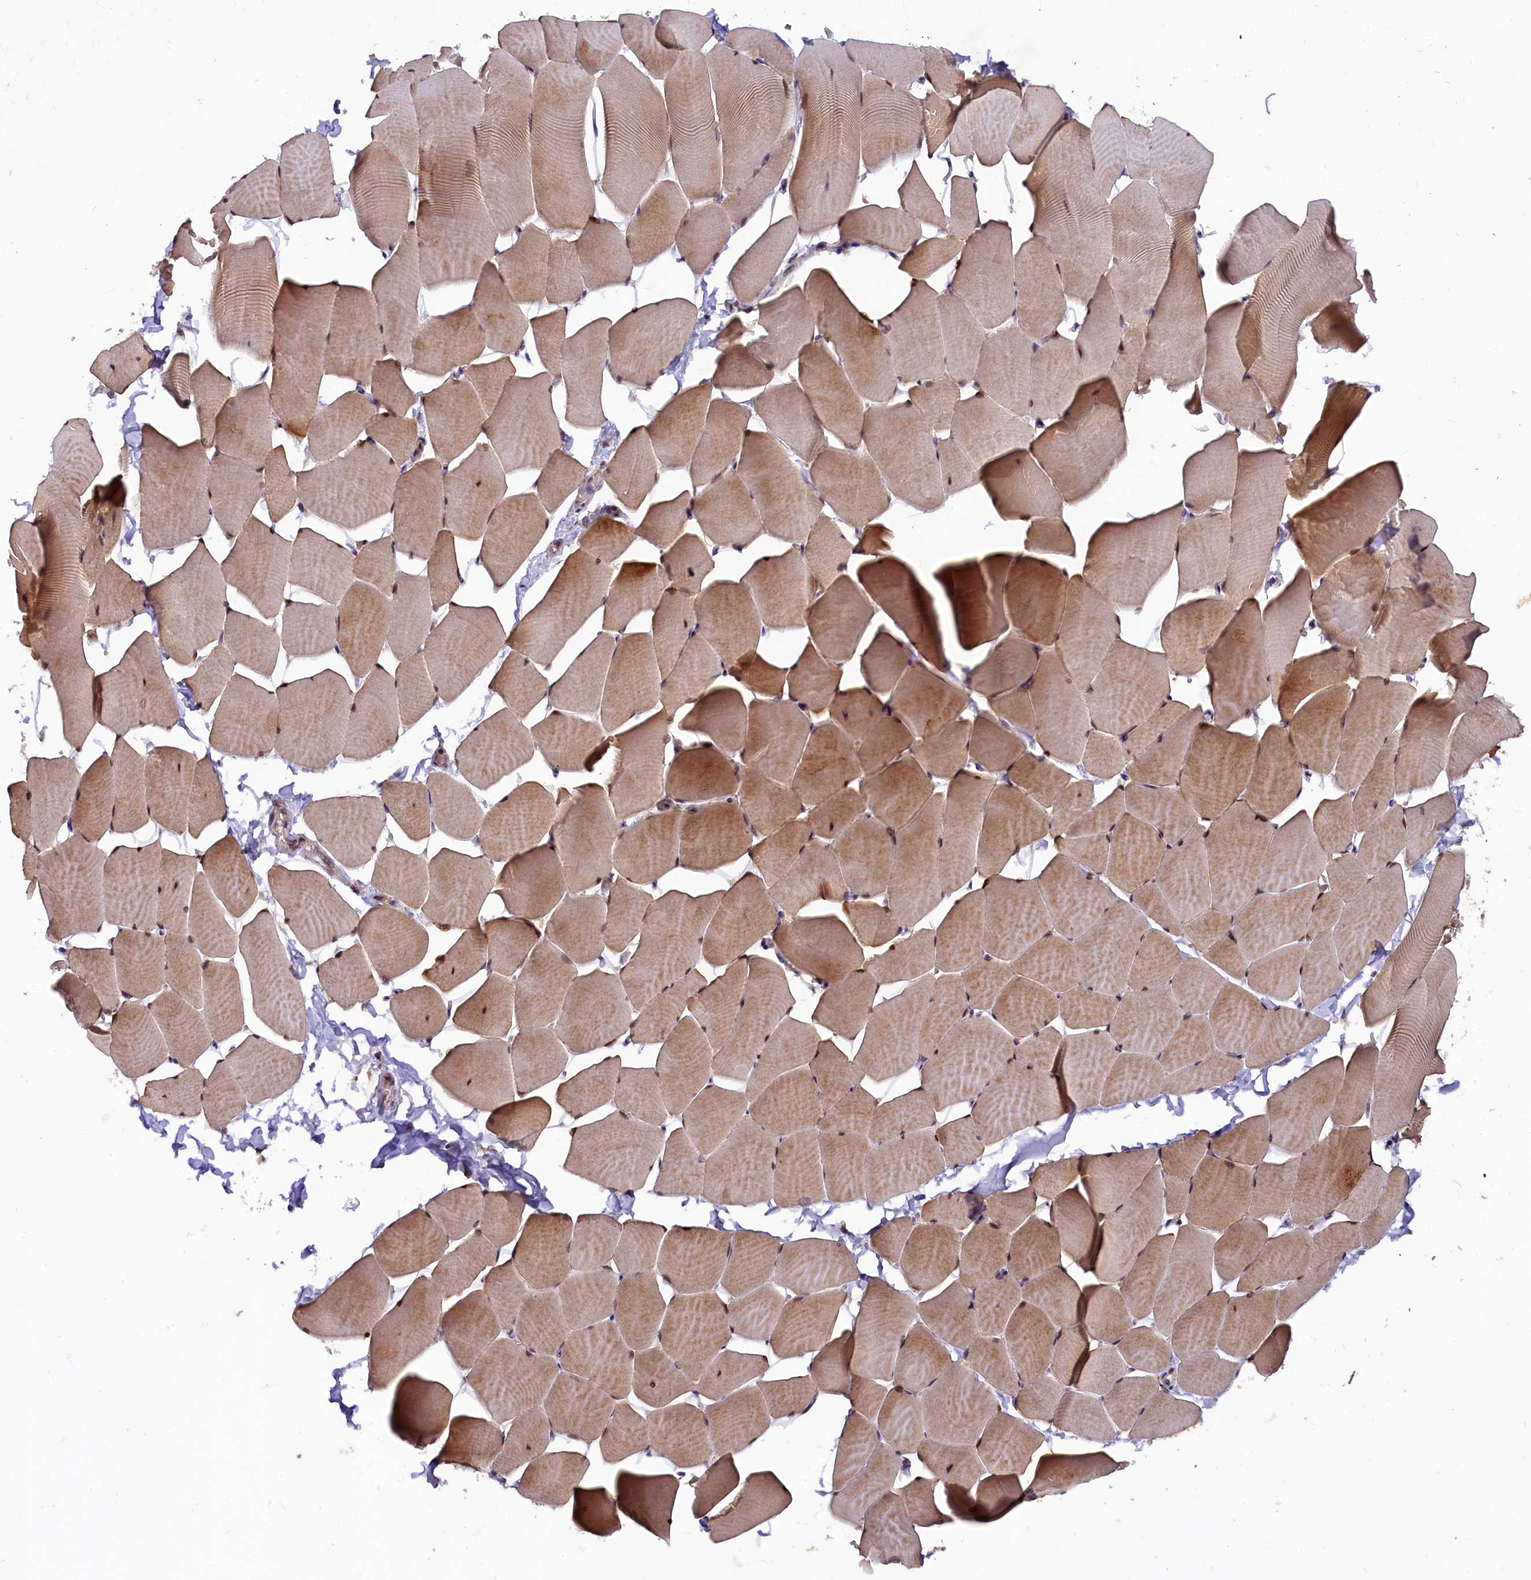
{"staining": {"intensity": "moderate", "quantity": "25%-75%", "location": "cytoplasmic/membranous,nuclear"}, "tissue": "skeletal muscle", "cell_type": "Myocytes", "image_type": "normal", "snomed": [{"axis": "morphology", "description": "Normal tissue, NOS"}, {"axis": "topography", "description": "Skeletal muscle"}], "caption": "Approximately 25%-75% of myocytes in unremarkable human skeletal muscle show moderate cytoplasmic/membranous,nuclear protein expression as visualized by brown immunohistochemical staining.", "gene": "DOHH", "patient": {"sex": "male", "age": 25}}